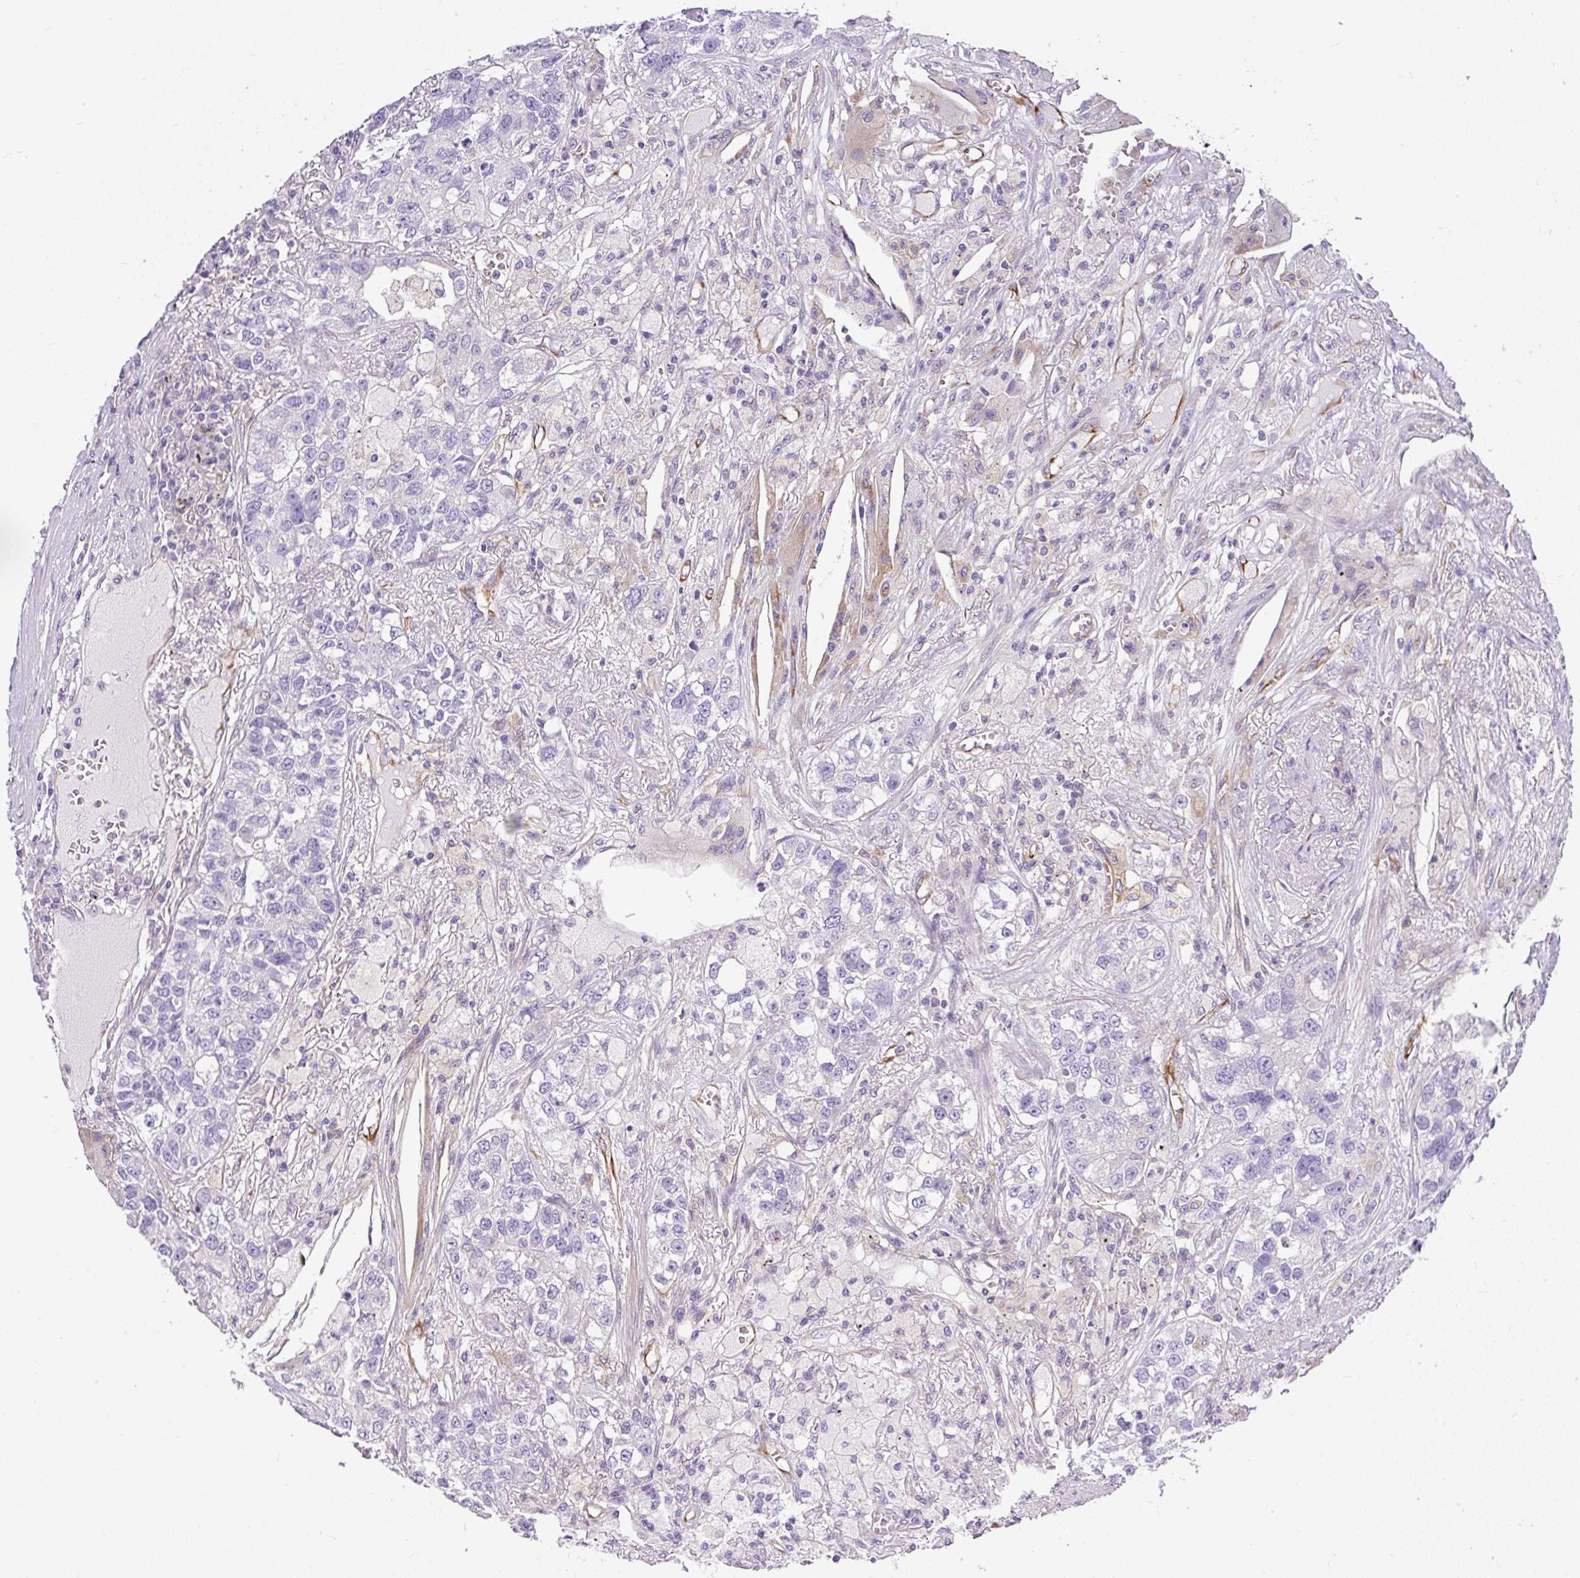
{"staining": {"intensity": "negative", "quantity": "none", "location": "none"}, "tissue": "lung cancer", "cell_type": "Tumor cells", "image_type": "cancer", "snomed": [{"axis": "morphology", "description": "Adenocarcinoma, NOS"}, {"axis": "topography", "description": "Lung"}], "caption": "Tumor cells show no significant expression in lung adenocarcinoma.", "gene": "MAP1S", "patient": {"sex": "male", "age": 49}}